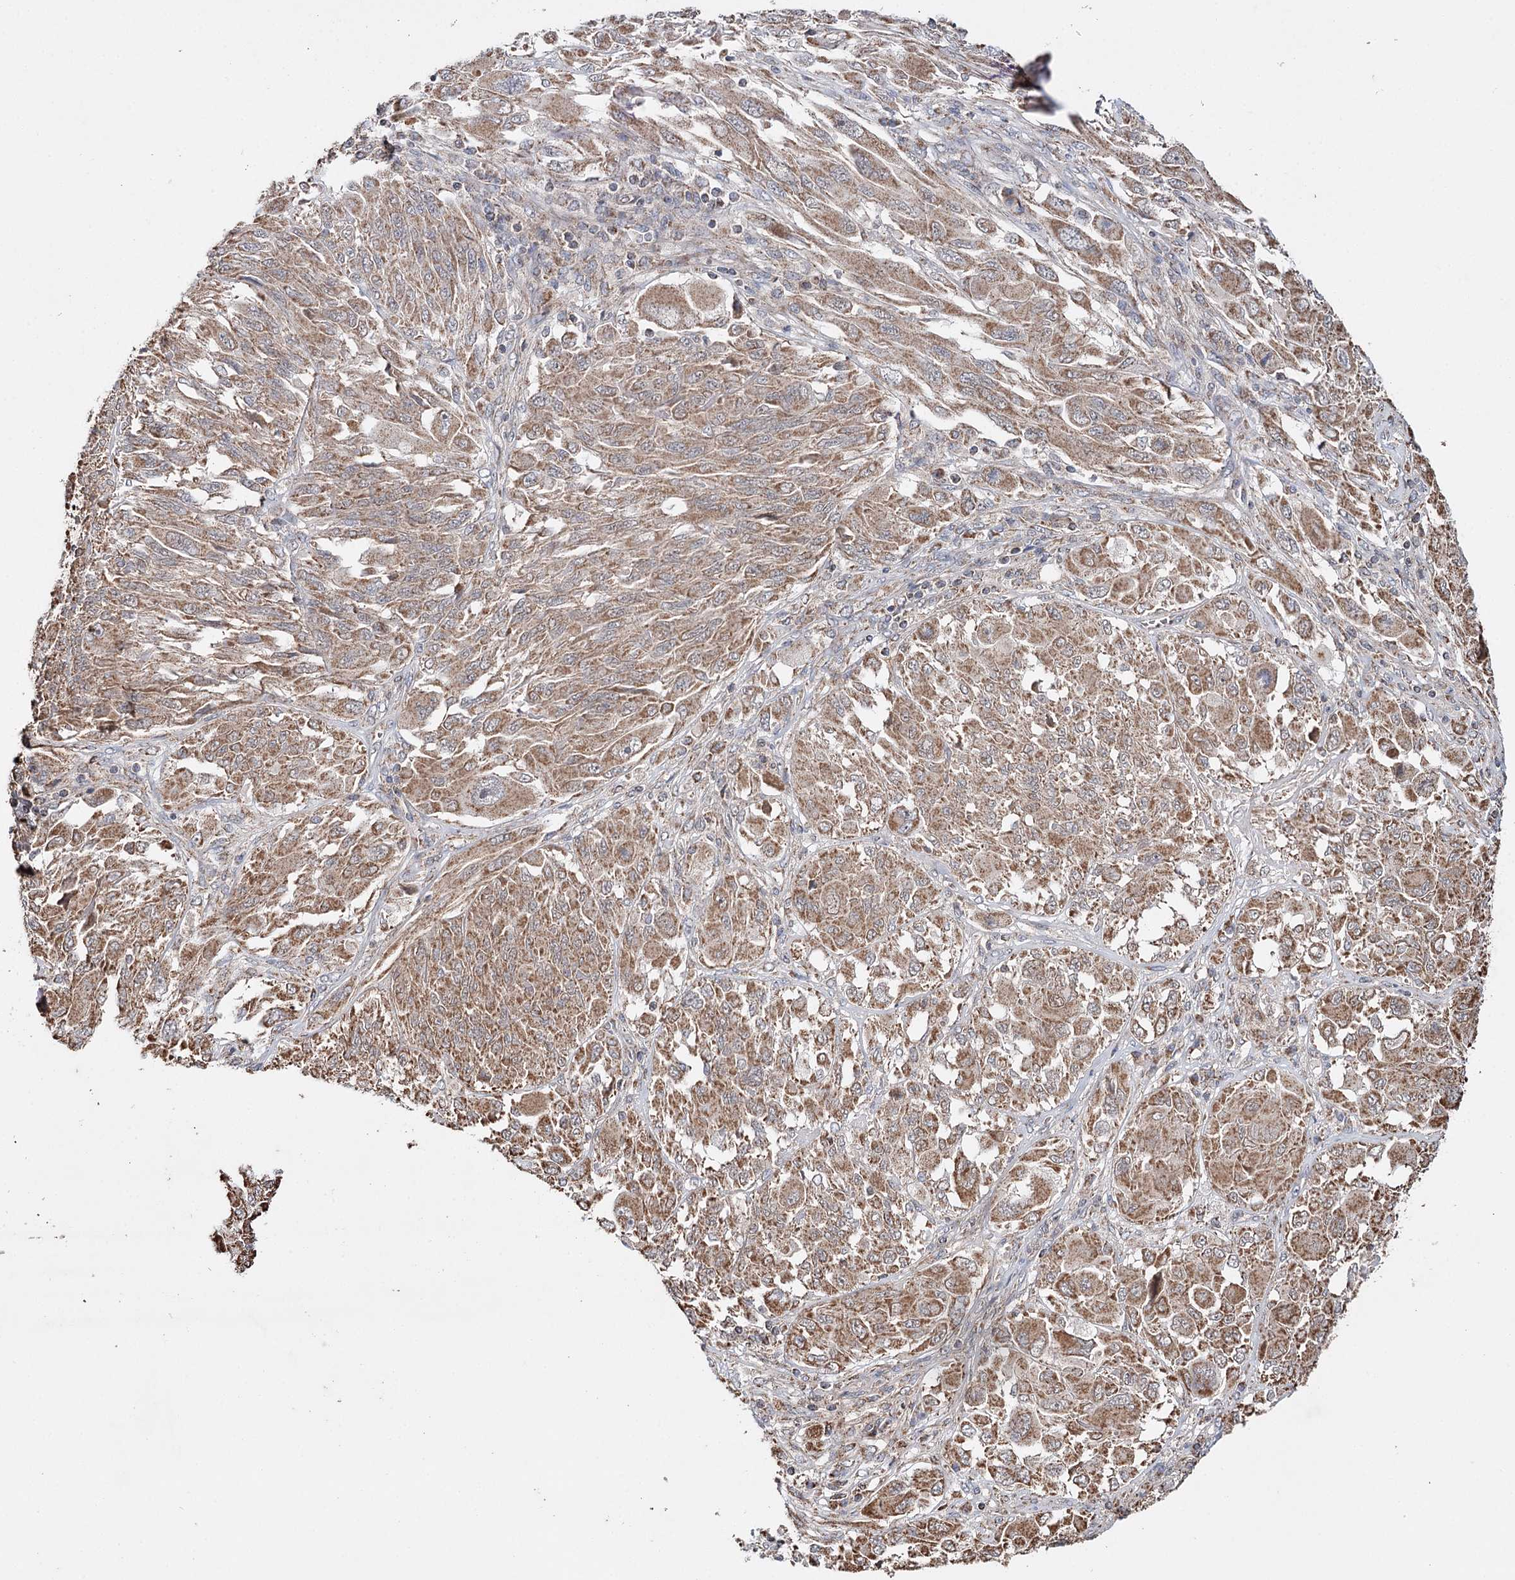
{"staining": {"intensity": "moderate", "quantity": ">75%", "location": "cytoplasmic/membranous"}, "tissue": "melanoma", "cell_type": "Tumor cells", "image_type": "cancer", "snomed": [{"axis": "morphology", "description": "Malignant melanoma, NOS"}, {"axis": "topography", "description": "Skin"}], "caption": "This micrograph reveals immunohistochemistry (IHC) staining of melanoma, with medium moderate cytoplasmic/membranous staining in approximately >75% of tumor cells.", "gene": "PIK3CB", "patient": {"sex": "female", "age": 91}}